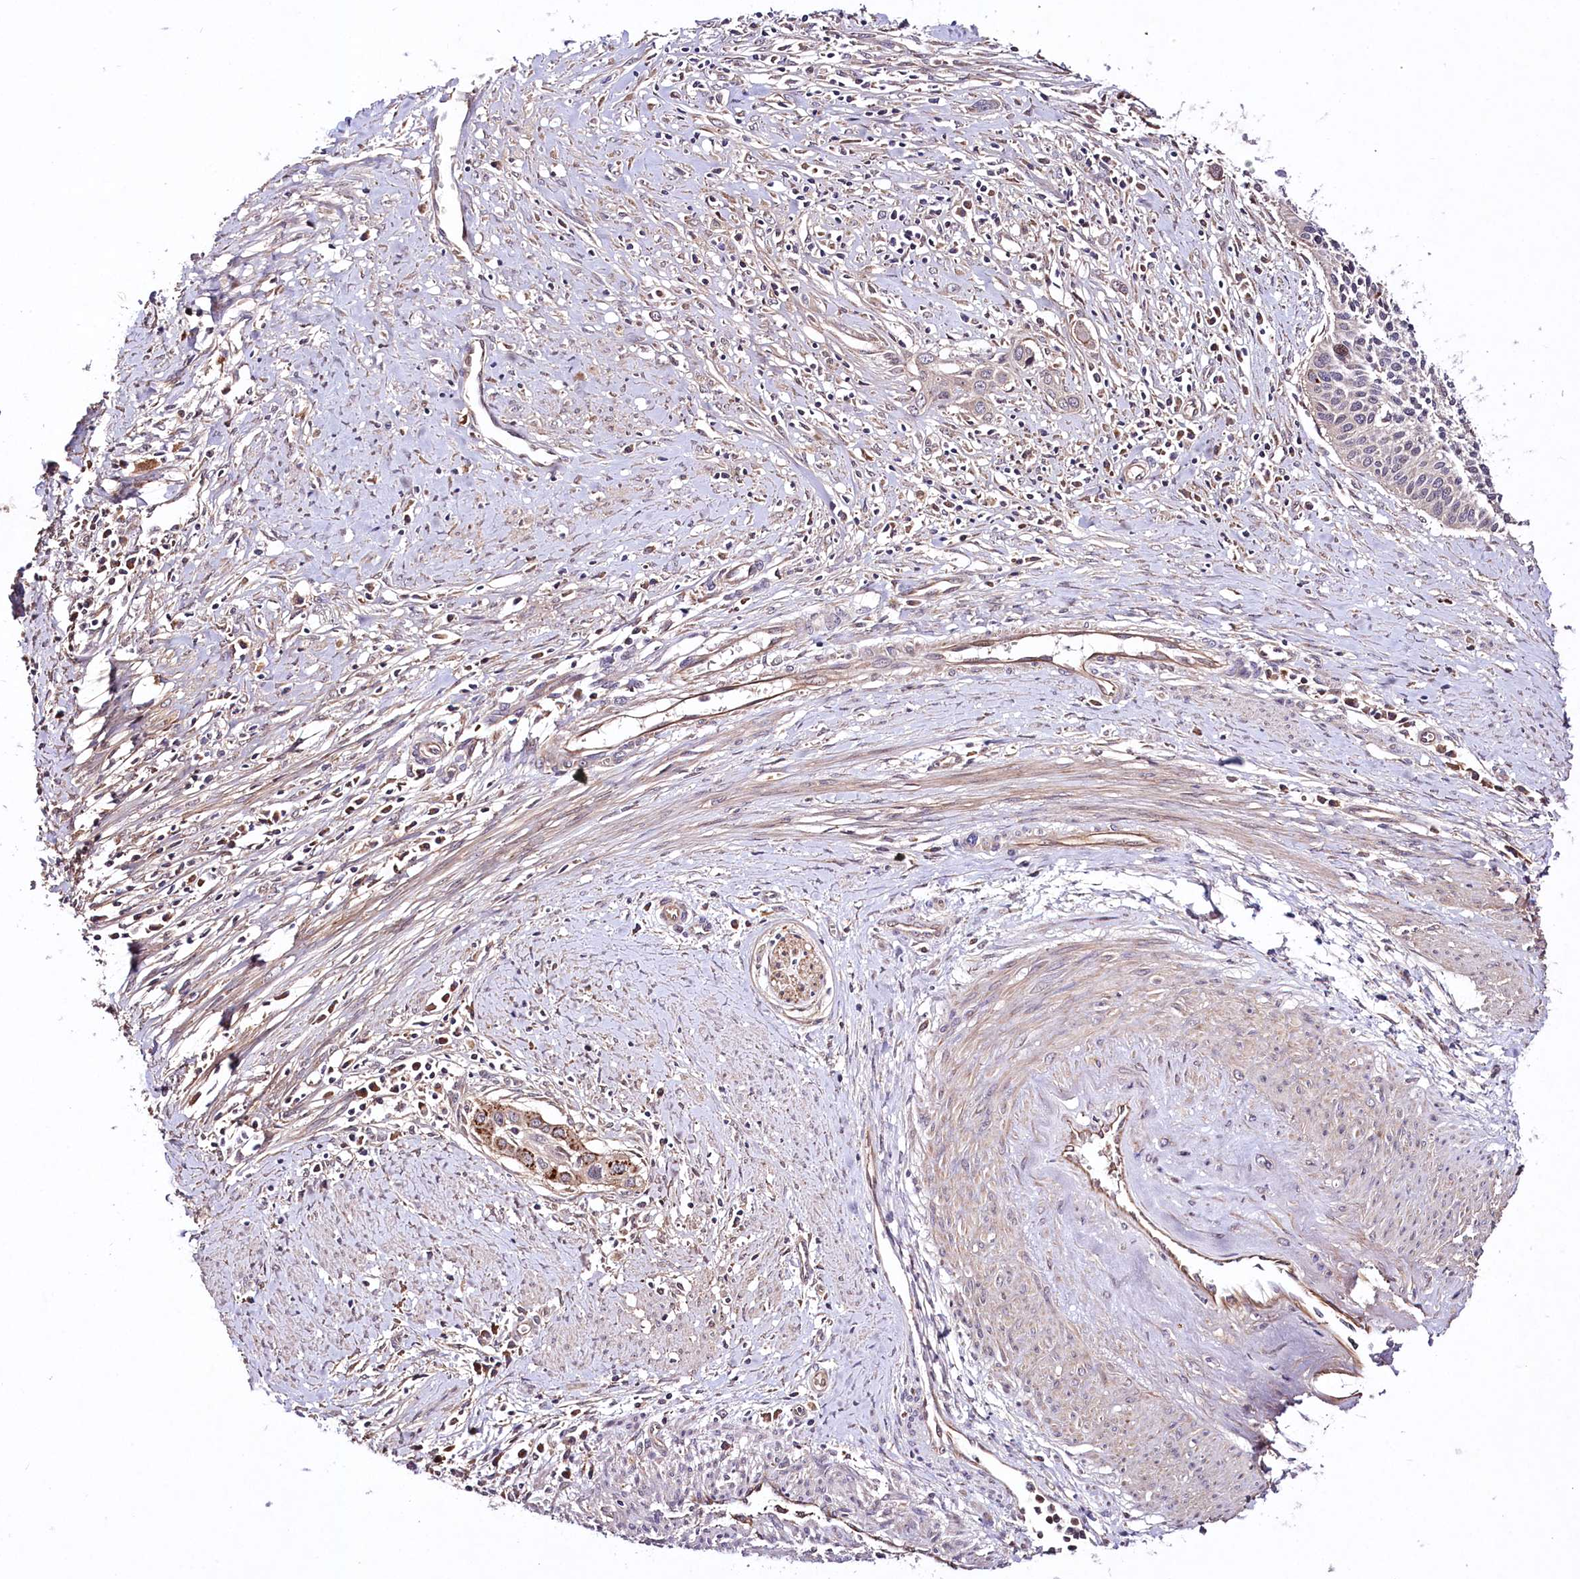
{"staining": {"intensity": "strong", "quantity": "<25%", "location": "cytoplasmic/membranous"}, "tissue": "cervical cancer", "cell_type": "Tumor cells", "image_type": "cancer", "snomed": [{"axis": "morphology", "description": "Squamous cell carcinoma, NOS"}, {"axis": "topography", "description": "Cervix"}], "caption": "Approximately <25% of tumor cells in cervical cancer (squamous cell carcinoma) demonstrate strong cytoplasmic/membranous protein positivity as visualized by brown immunohistochemical staining.", "gene": "TNPO3", "patient": {"sex": "female", "age": 34}}